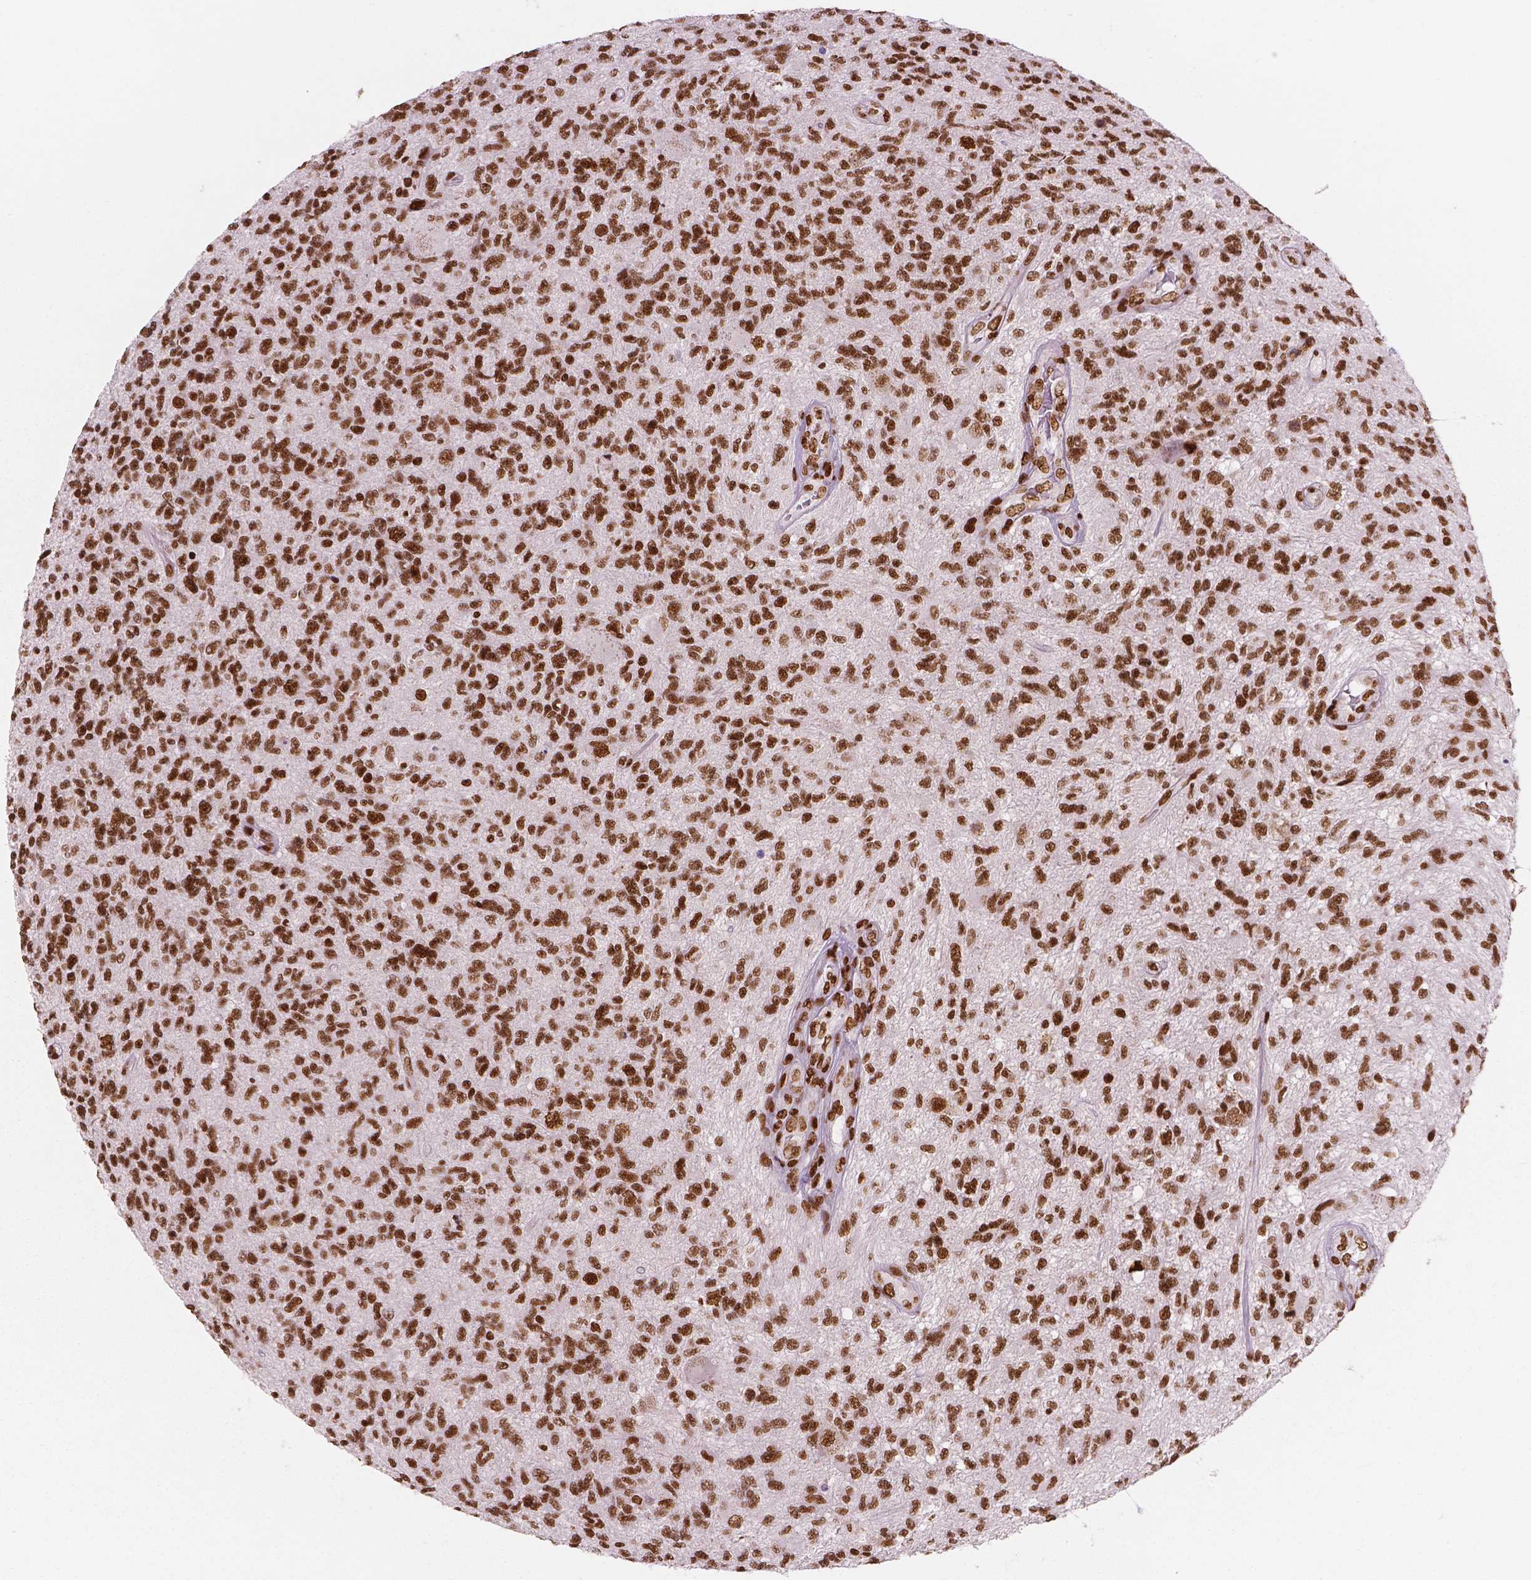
{"staining": {"intensity": "strong", "quantity": ">75%", "location": "nuclear"}, "tissue": "glioma", "cell_type": "Tumor cells", "image_type": "cancer", "snomed": [{"axis": "morphology", "description": "Glioma, malignant, High grade"}, {"axis": "topography", "description": "Brain"}], "caption": "Immunohistochemistry (DAB) staining of malignant glioma (high-grade) displays strong nuclear protein staining in approximately >75% of tumor cells.", "gene": "BRD4", "patient": {"sex": "male", "age": 56}}